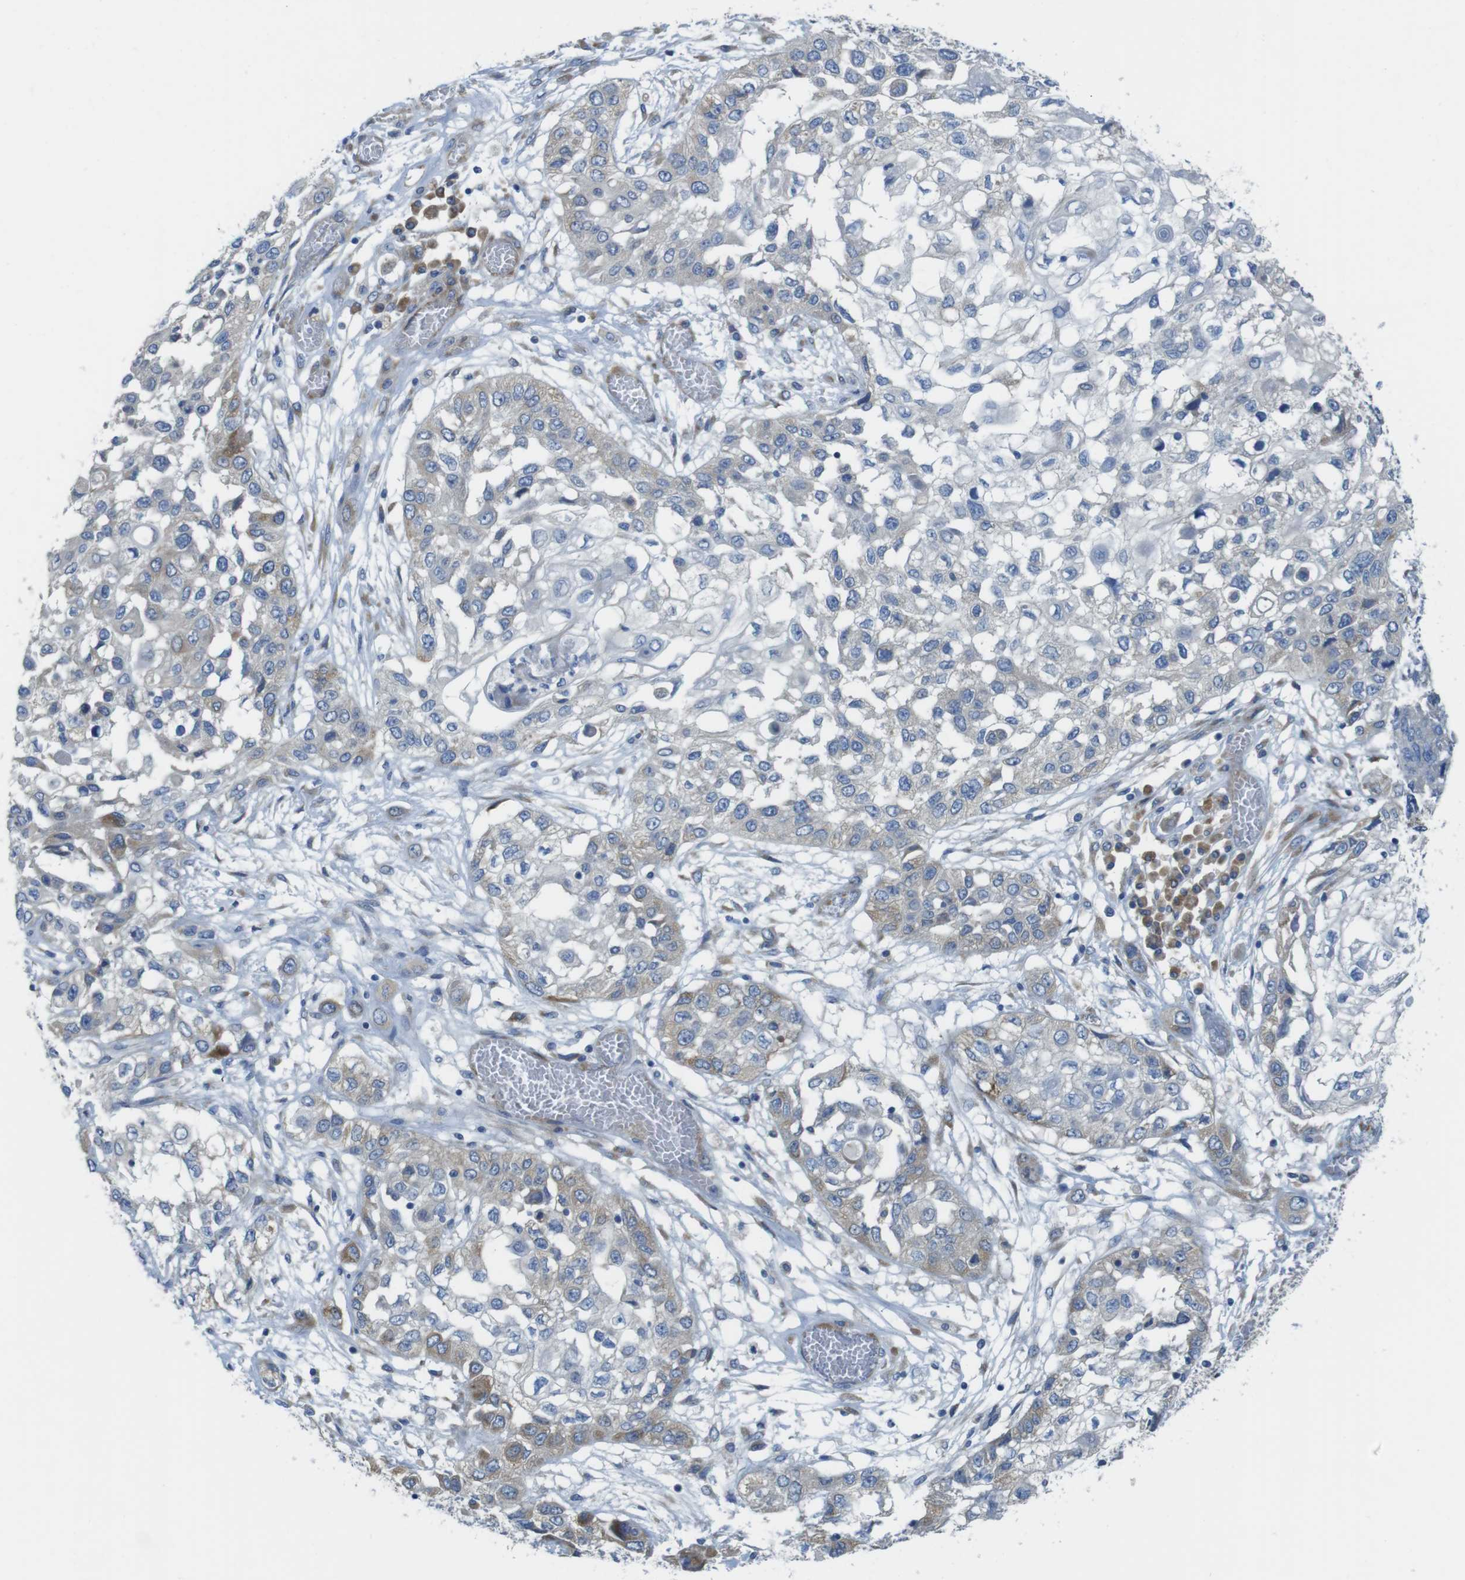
{"staining": {"intensity": "weak", "quantity": "<25%", "location": "cytoplasmic/membranous"}, "tissue": "lung cancer", "cell_type": "Tumor cells", "image_type": "cancer", "snomed": [{"axis": "morphology", "description": "Squamous cell carcinoma, NOS"}, {"axis": "topography", "description": "Lung"}], "caption": "Squamous cell carcinoma (lung) was stained to show a protein in brown. There is no significant staining in tumor cells.", "gene": "TMEM234", "patient": {"sex": "male", "age": 71}}